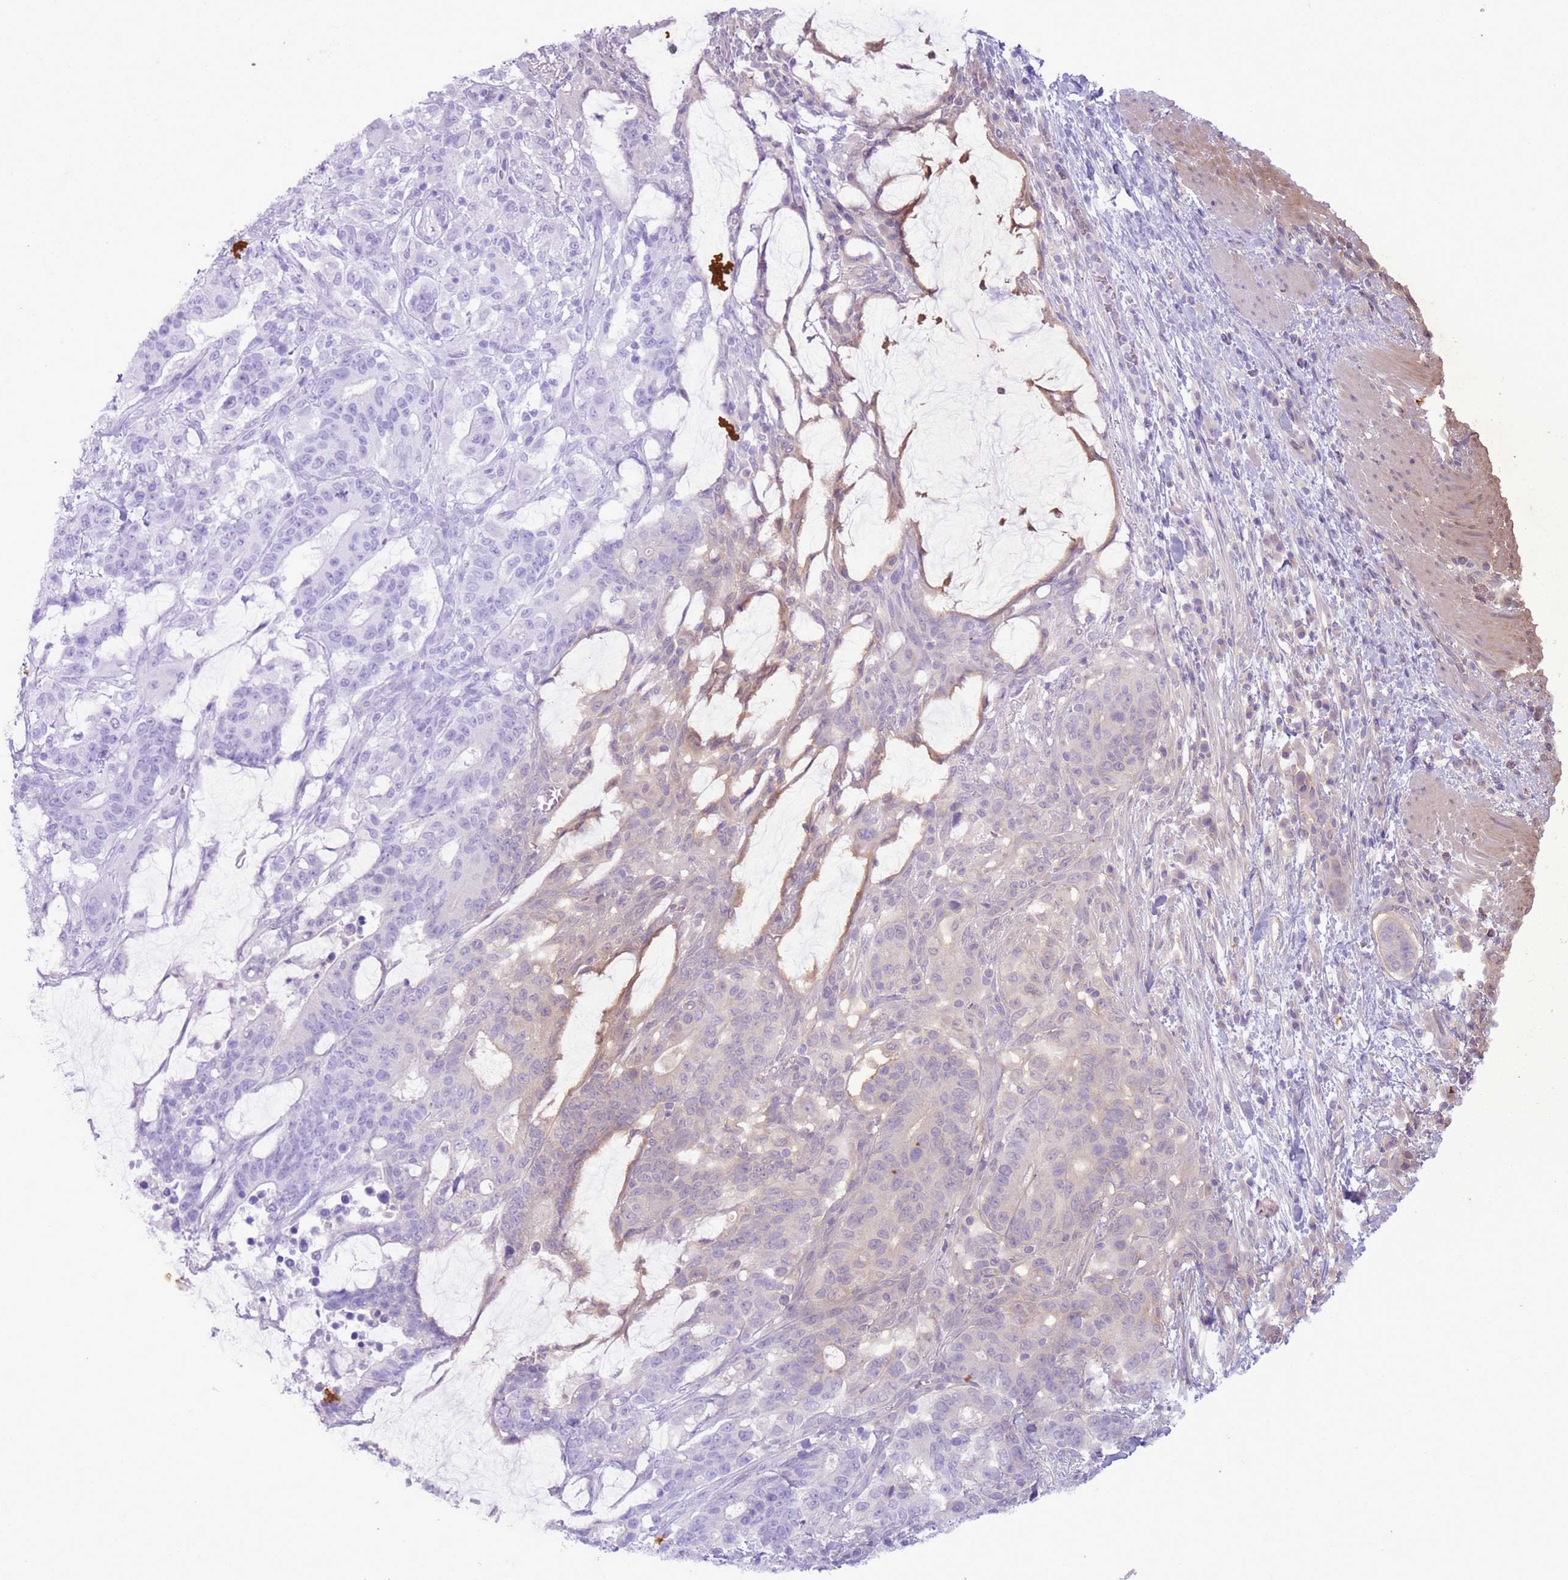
{"staining": {"intensity": "weak", "quantity": "<25%", "location": "cytoplasmic/membranous"}, "tissue": "stomach cancer", "cell_type": "Tumor cells", "image_type": "cancer", "snomed": [{"axis": "morphology", "description": "Normal tissue, NOS"}, {"axis": "morphology", "description": "Adenocarcinoma, NOS"}, {"axis": "topography", "description": "Stomach"}], "caption": "Immunohistochemistry (IHC) of stomach cancer demonstrates no expression in tumor cells. (DAB (3,3'-diaminobenzidine) immunohistochemistry (IHC), high magnification).", "gene": "GMNN", "patient": {"sex": "female", "age": 64}}